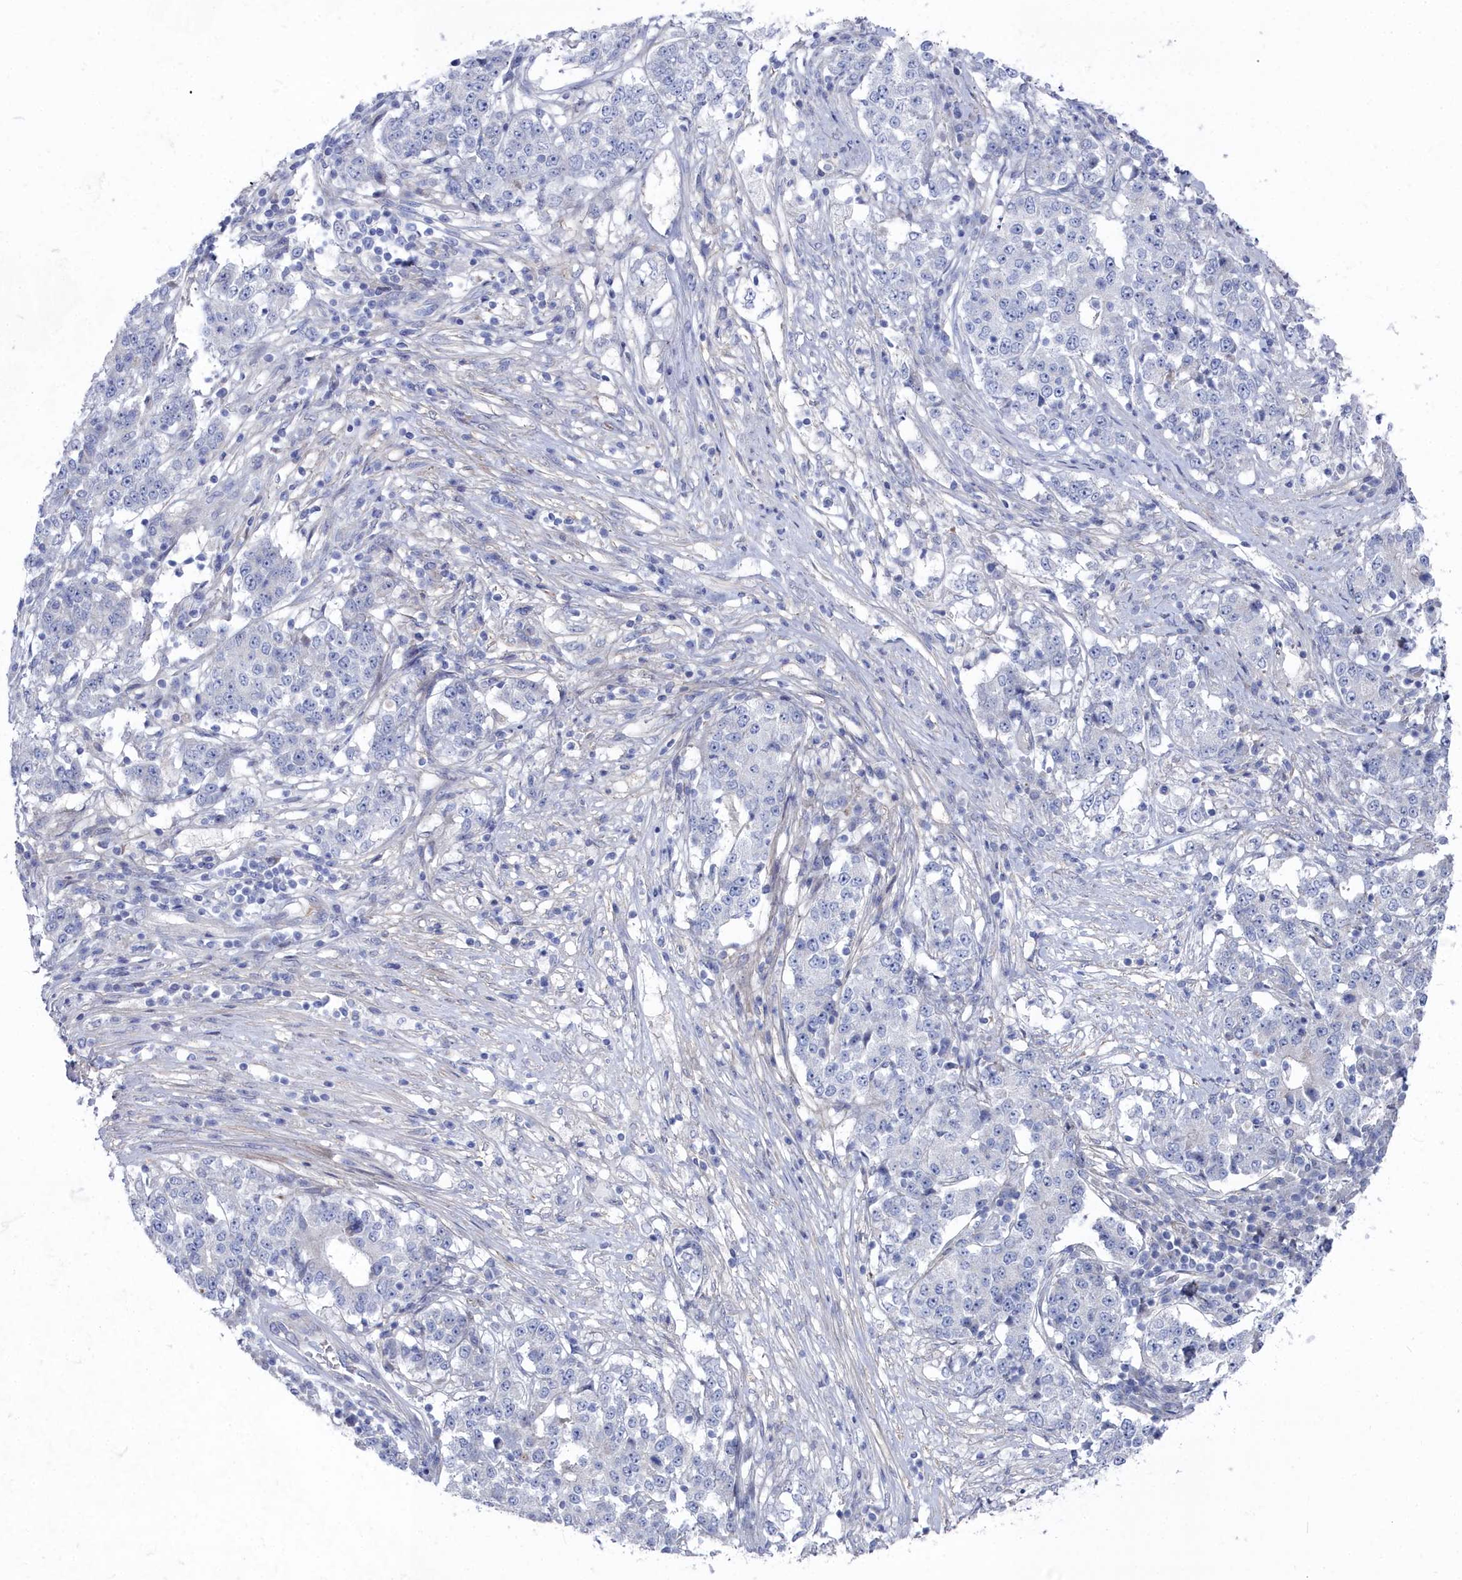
{"staining": {"intensity": "negative", "quantity": "none", "location": "none"}, "tissue": "stomach cancer", "cell_type": "Tumor cells", "image_type": "cancer", "snomed": [{"axis": "morphology", "description": "Adenocarcinoma, NOS"}, {"axis": "topography", "description": "Stomach"}], "caption": "The immunohistochemistry histopathology image has no significant staining in tumor cells of stomach adenocarcinoma tissue.", "gene": "SHISAL2A", "patient": {"sex": "male", "age": 59}}